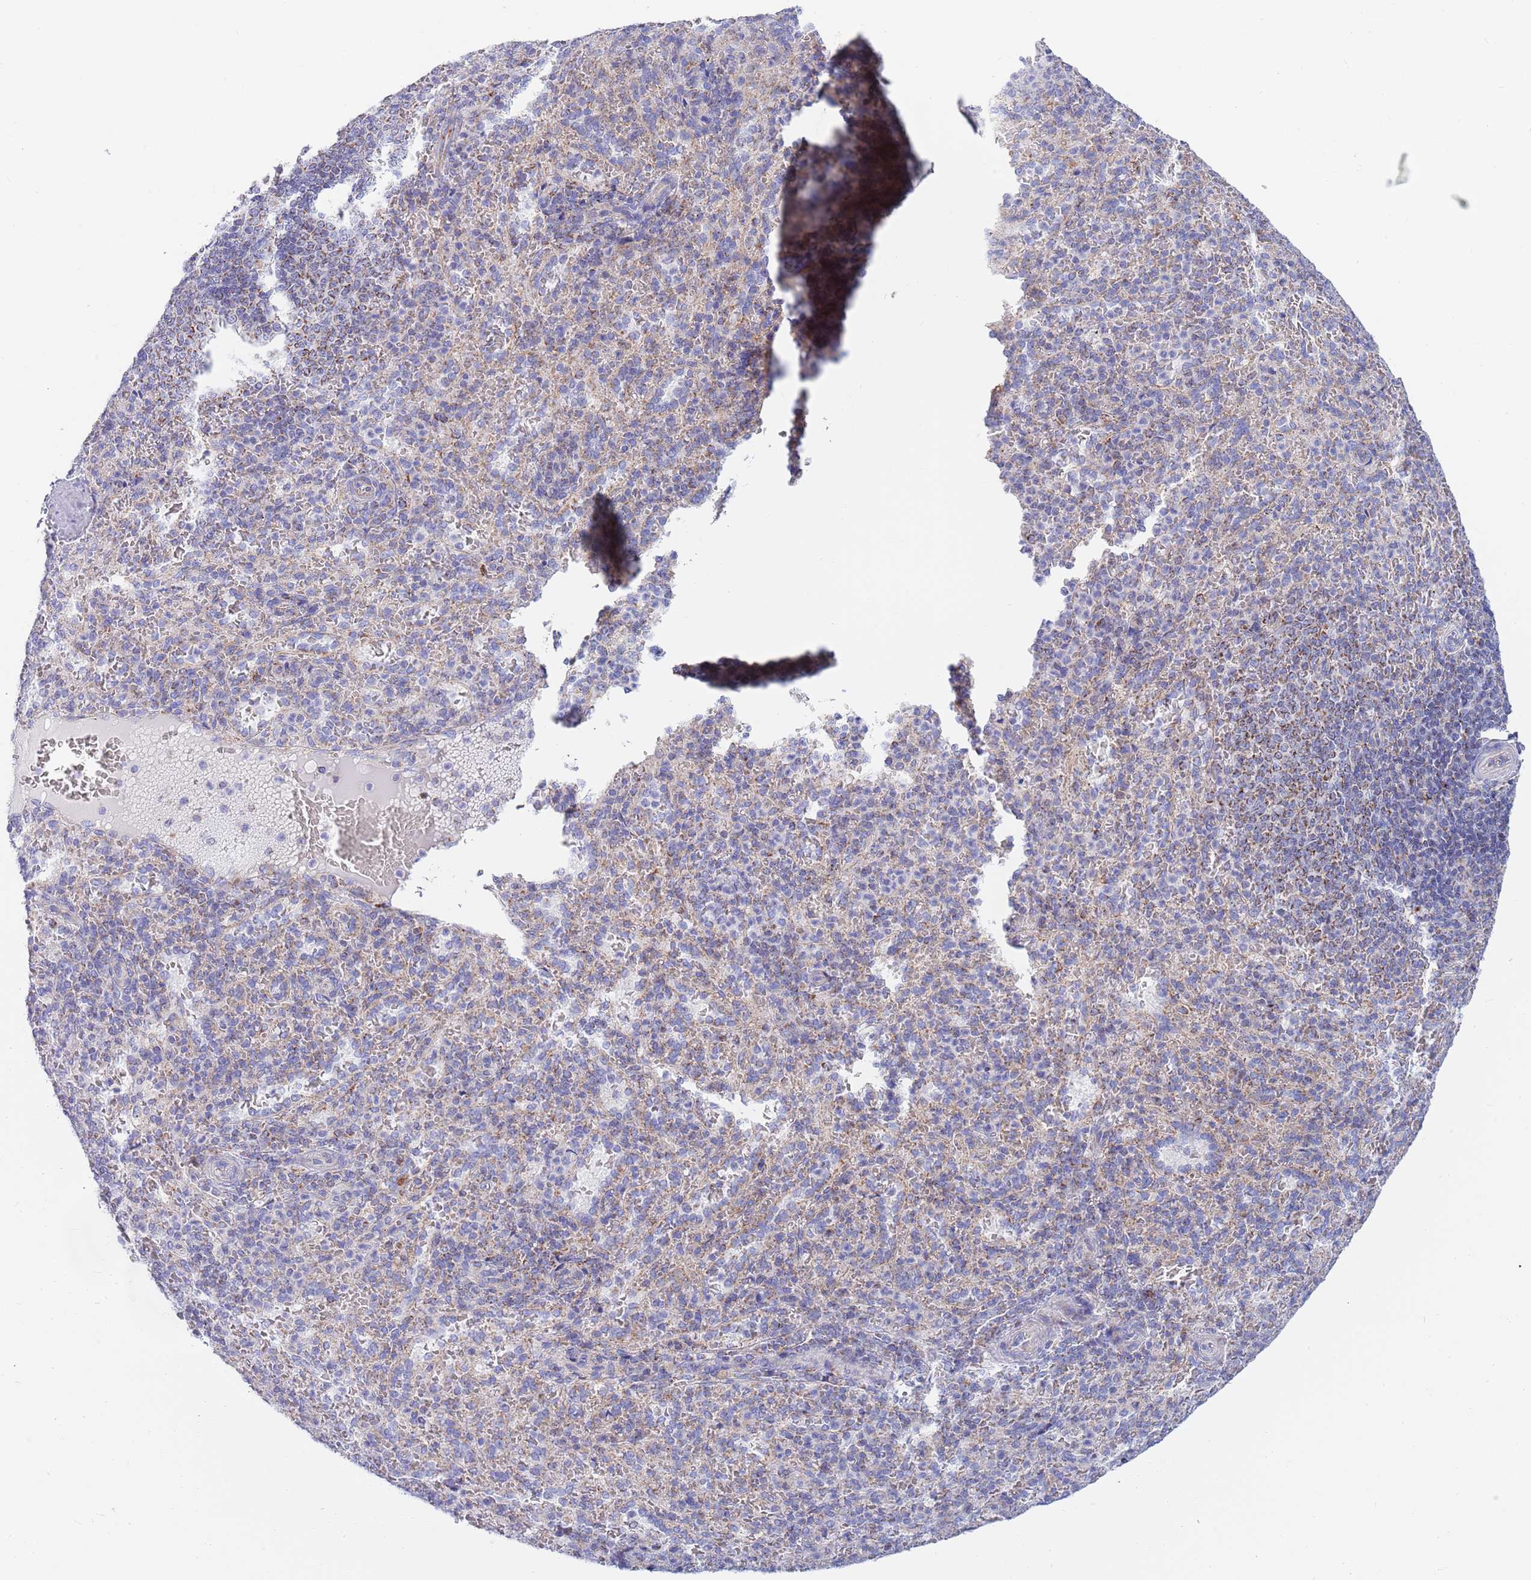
{"staining": {"intensity": "moderate", "quantity": "<25%", "location": "cytoplasmic/membranous"}, "tissue": "spleen", "cell_type": "Cells in red pulp", "image_type": "normal", "snomed": [{"axis": "morphology", "description": "Normal tissue, NOS"}, {"axis": "topography", "description": "Spleen"}], "caption": "Normal spleen exhibits moderate cytoplasmic/membranous expression in approximately <25% of cells in red pulp, visualized by immunohistochemistry.", "gene": "EMC8", "patient": {"sex": "female", "age": 21}}